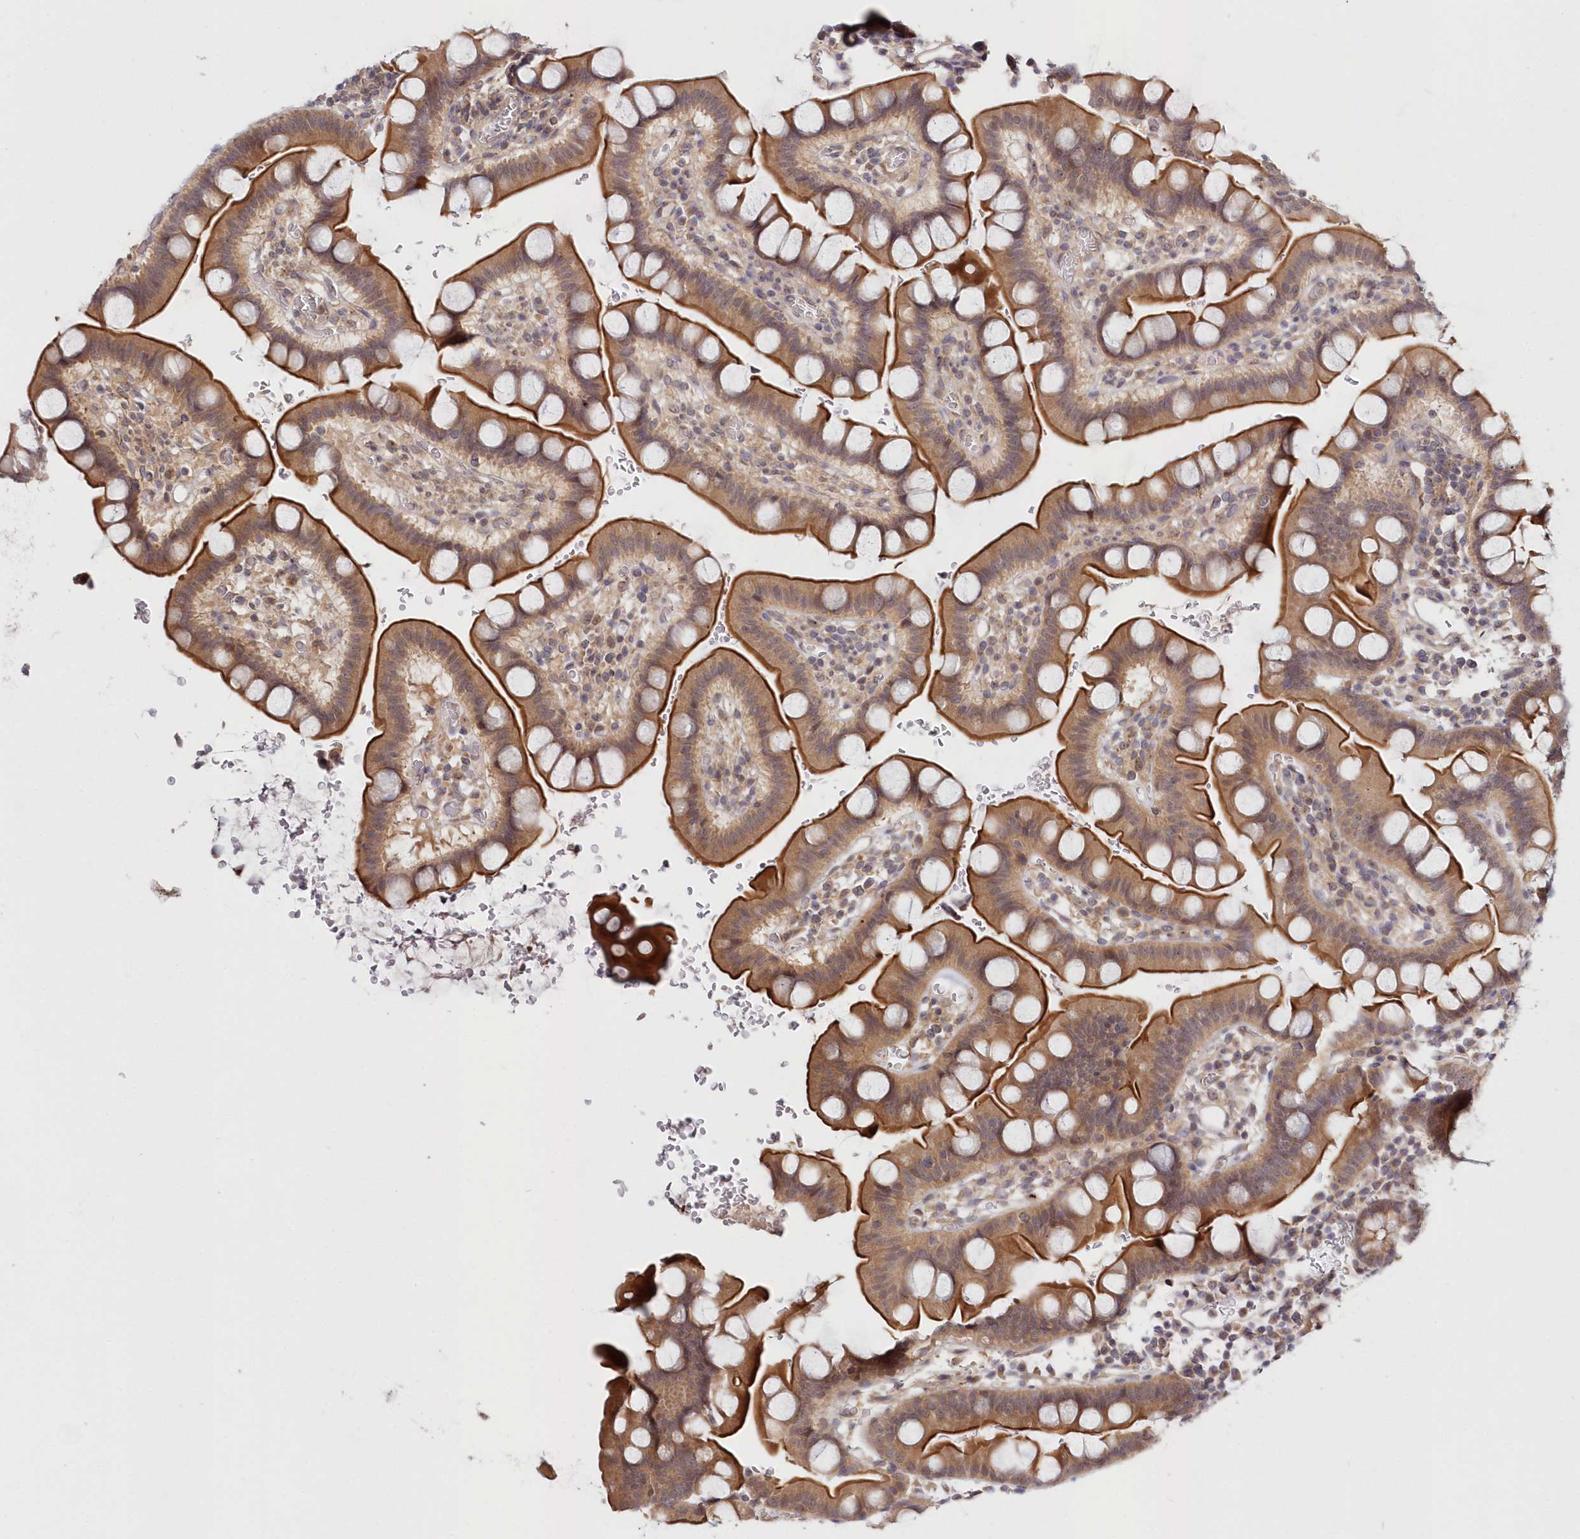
{"staining": {"intensity": "strong", "quantity": ">75%", "location": "cytoplasmic/membranous"}, "tissue": "small intestine", "cell_type": "Glandular cells", "image_type": "normal", "snomed": [{"axis": "morphology", "description": "Normal tissue, NOS"}, {"axis": "topography", "description": "Stomach, upper"}, {"axis": "topography", "description": "Stomach, lower"}, {"axis": "topography", "description": "Small intestine"}], "caption": "Immunohistochemical staining of normal human small intestine reveals high levels of strong cytoplasmic/membranous positivity in approximately >75% of glandular cells.", "gene": "KATNA1", "patient": {"sex": "male", "age": 68}}